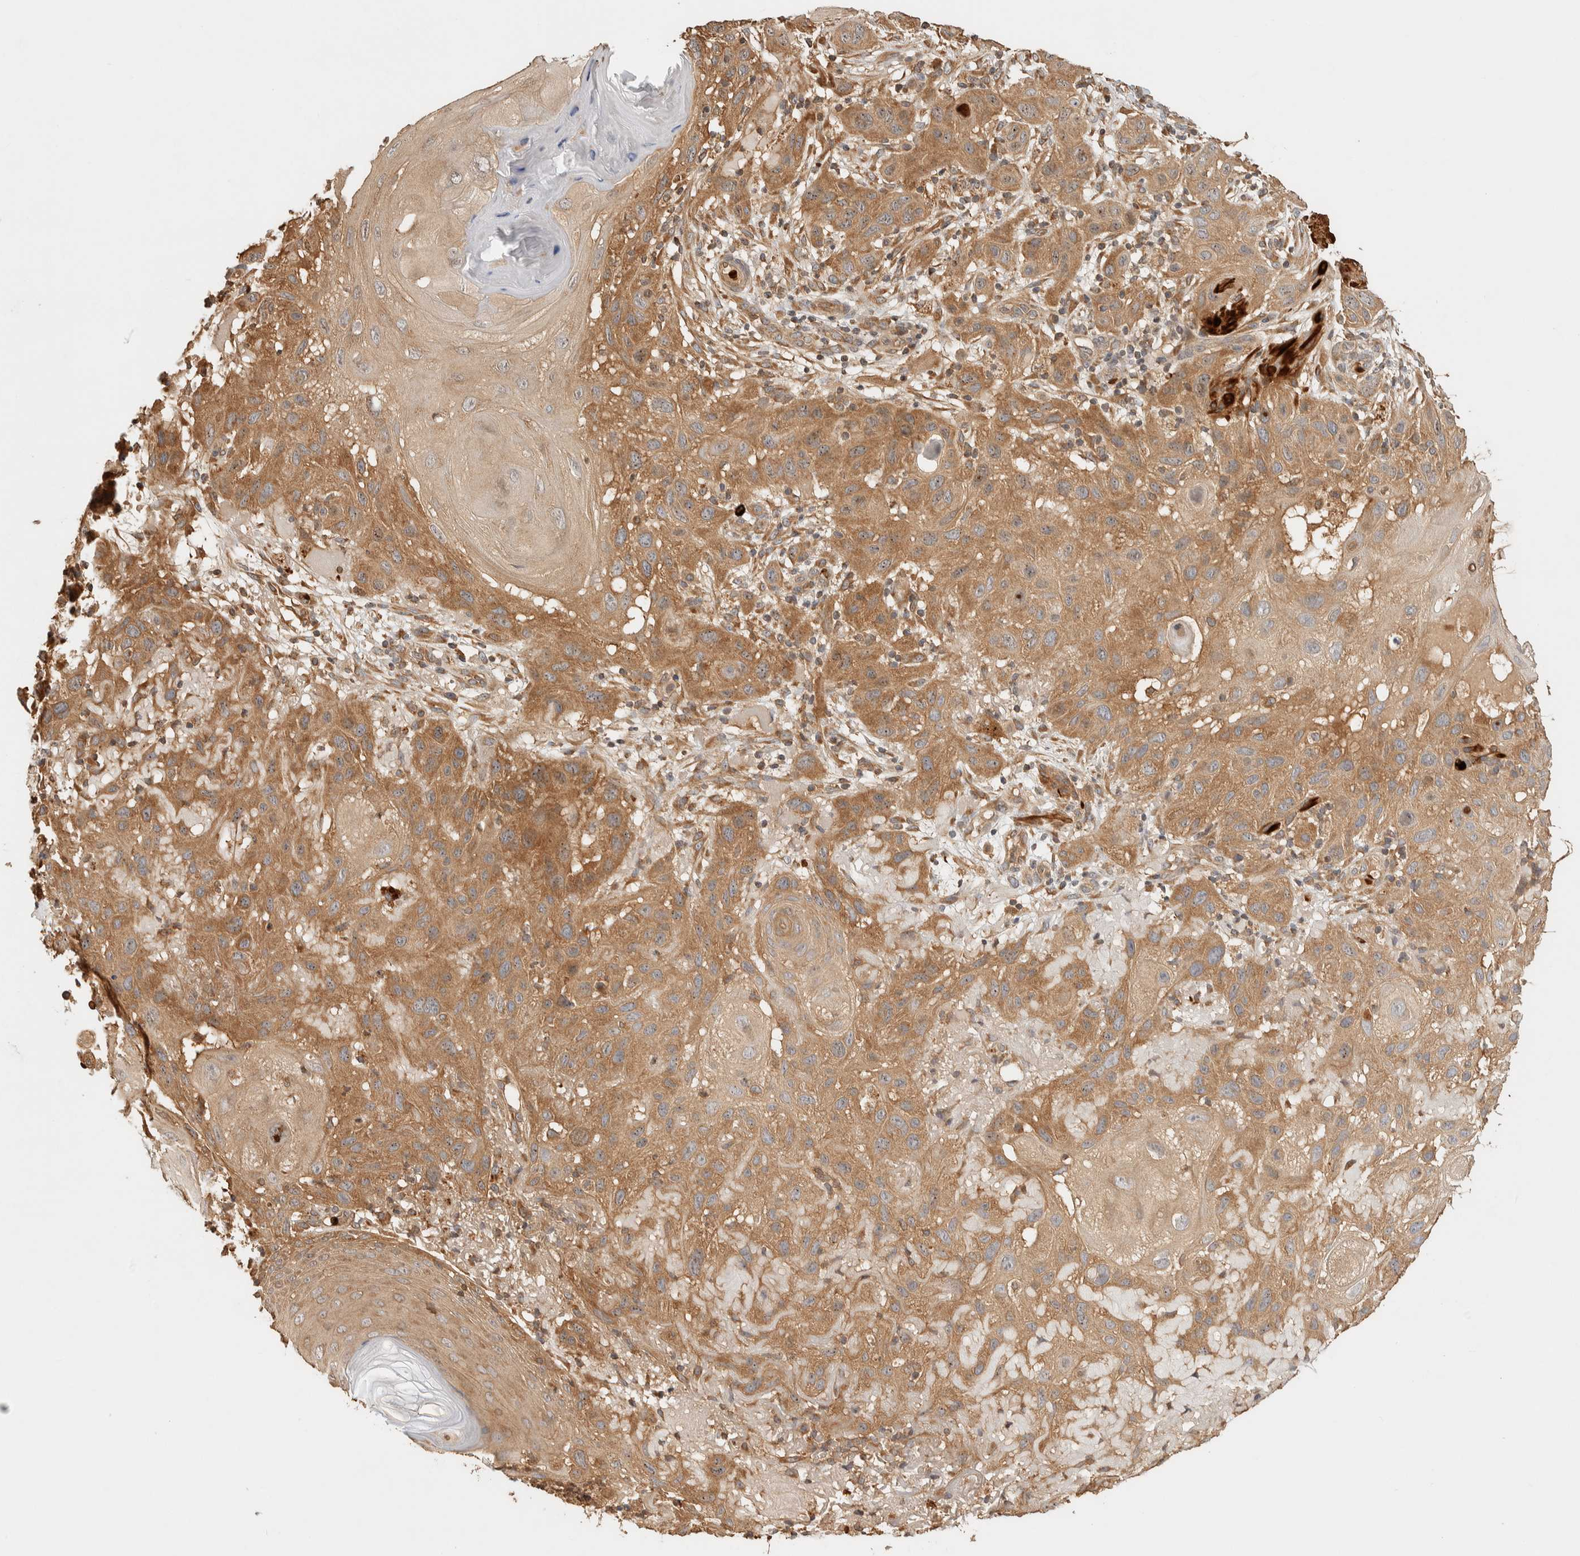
{"staining": {"intensity": "moderate", "quantity": ">75%", "location": "cytoplasmic/membranous"}, "tissue": "skin cancer", "cell_type": "Tumor cells", "image_type": "cancer", "snomed": [{"axis": "morphology", "description": "Squamous cell carcinoma, NOS"}, {"axis": "topography", "description": "Skin"}], "caption": "This image exhibits IHC staining of skin squamous cell carcinoma, with medium moderate cytoplasmic/membranous staining in about >75% of tumor cells.", "gene": "TTI2", "patient": {"sex": "female", "age": 96}}